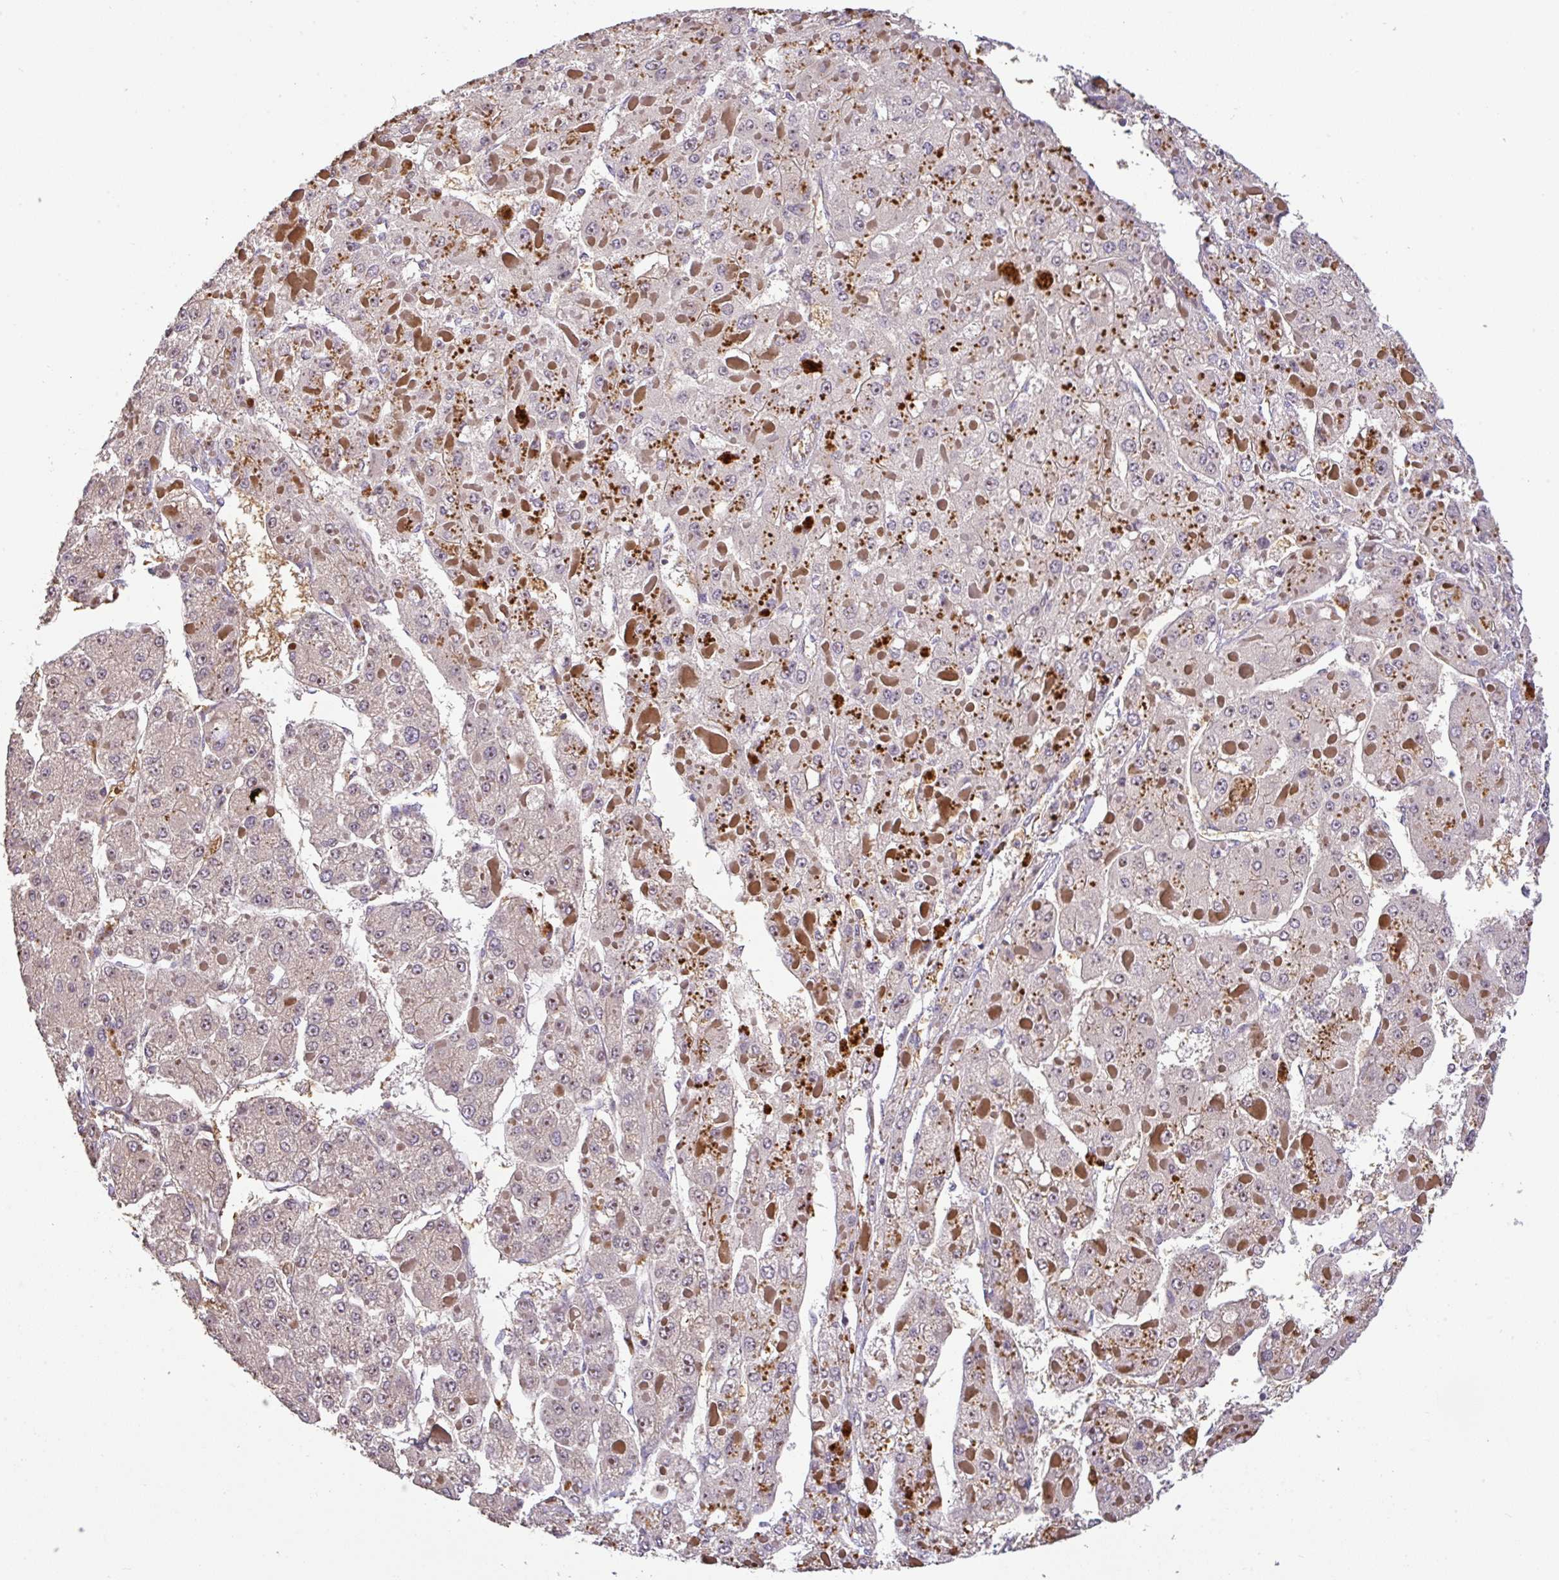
{"staining": {"intensity": "negative", "quantity": "none", "location": "none"}, "tissue": "liver cancer", "cell_type": "Tumor cells", "image_type": "cancer", "snomed": [{"axis": "morphology", "description": "Carcinoma, Hepatocellular, NOS"}, {"axis": "topography", "description": "Liver"}], "caption": "Immunohistochemistry (IHC) histopathology image of human liver hepatocellular carcinoma stained for a protein (brown), which displays no positivity in tumor cells.", "gene": "C1QTNF9B", "patient": {"sex": "female", "age": 73}}